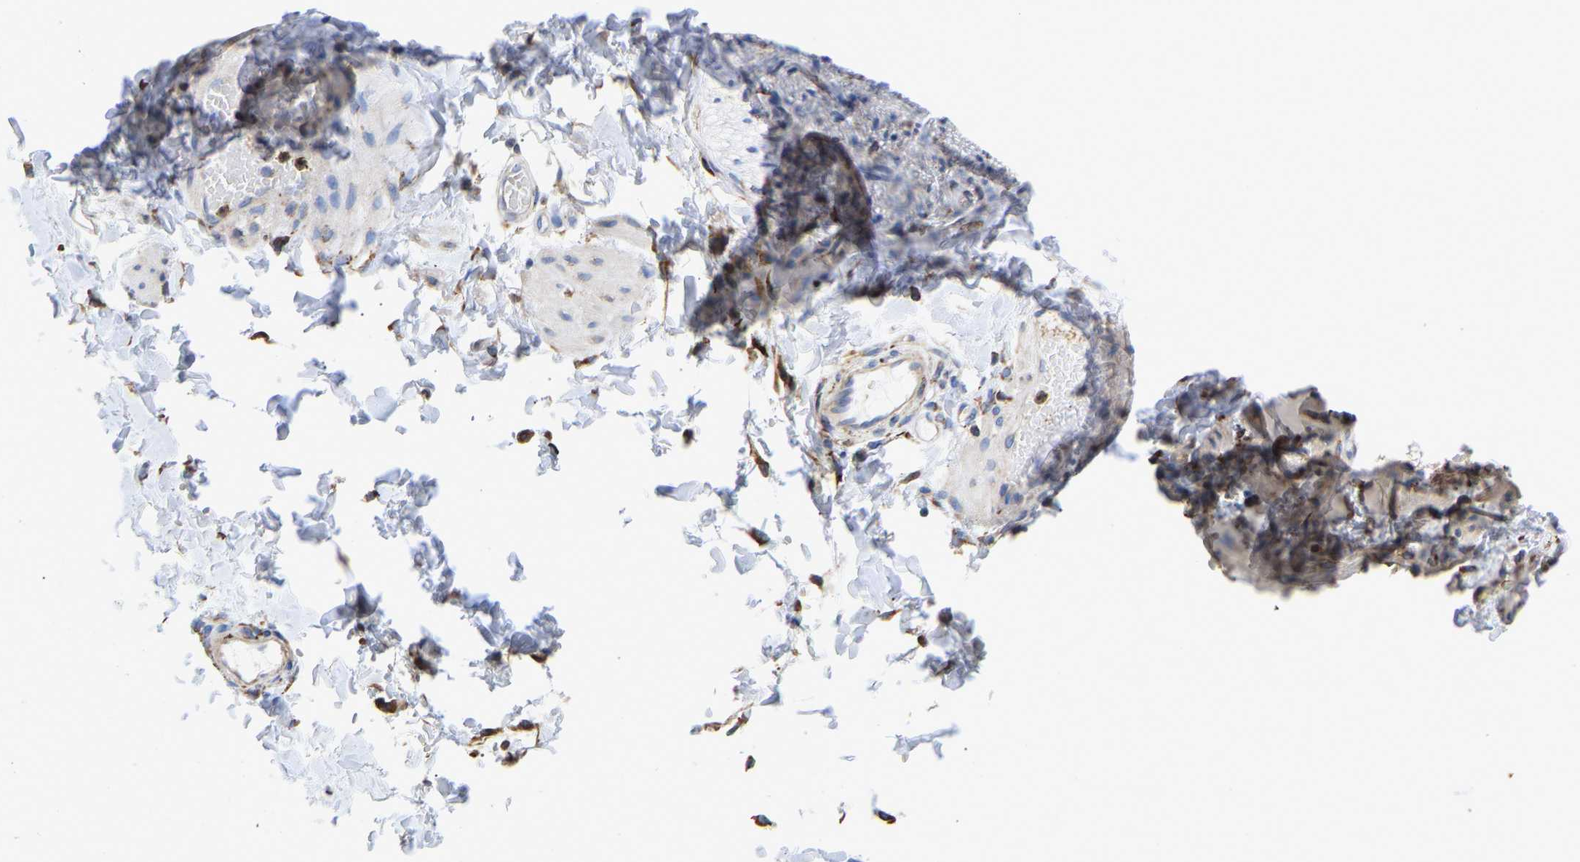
{"staining": {"intensity": "moderate", "quantity": "25%-75%", "location": "cytoplasmic/membranous"}, "tissue": "adipose tissue", "cell_type": "Adipocytes", "image_type": "normal", "snomed": [{"axis": "morphology", "description": "Normal tissue, NOS"}, {"axis": "topography", "description": "Adipose tissue"}, {"axis": "topography", "description": "Vascular tissue"}, {"axis": "topography", "description": "Peripheral nerve tissue"}], "caption": "Immunohistochemical staining of normal adipose tissue demonstrates moderate cytoplasmic/membranous protein positivity in approximately 25%-75% of adipocytes.", "gene": "P4HB", "patient": {"sex": "male", "age": 25}}